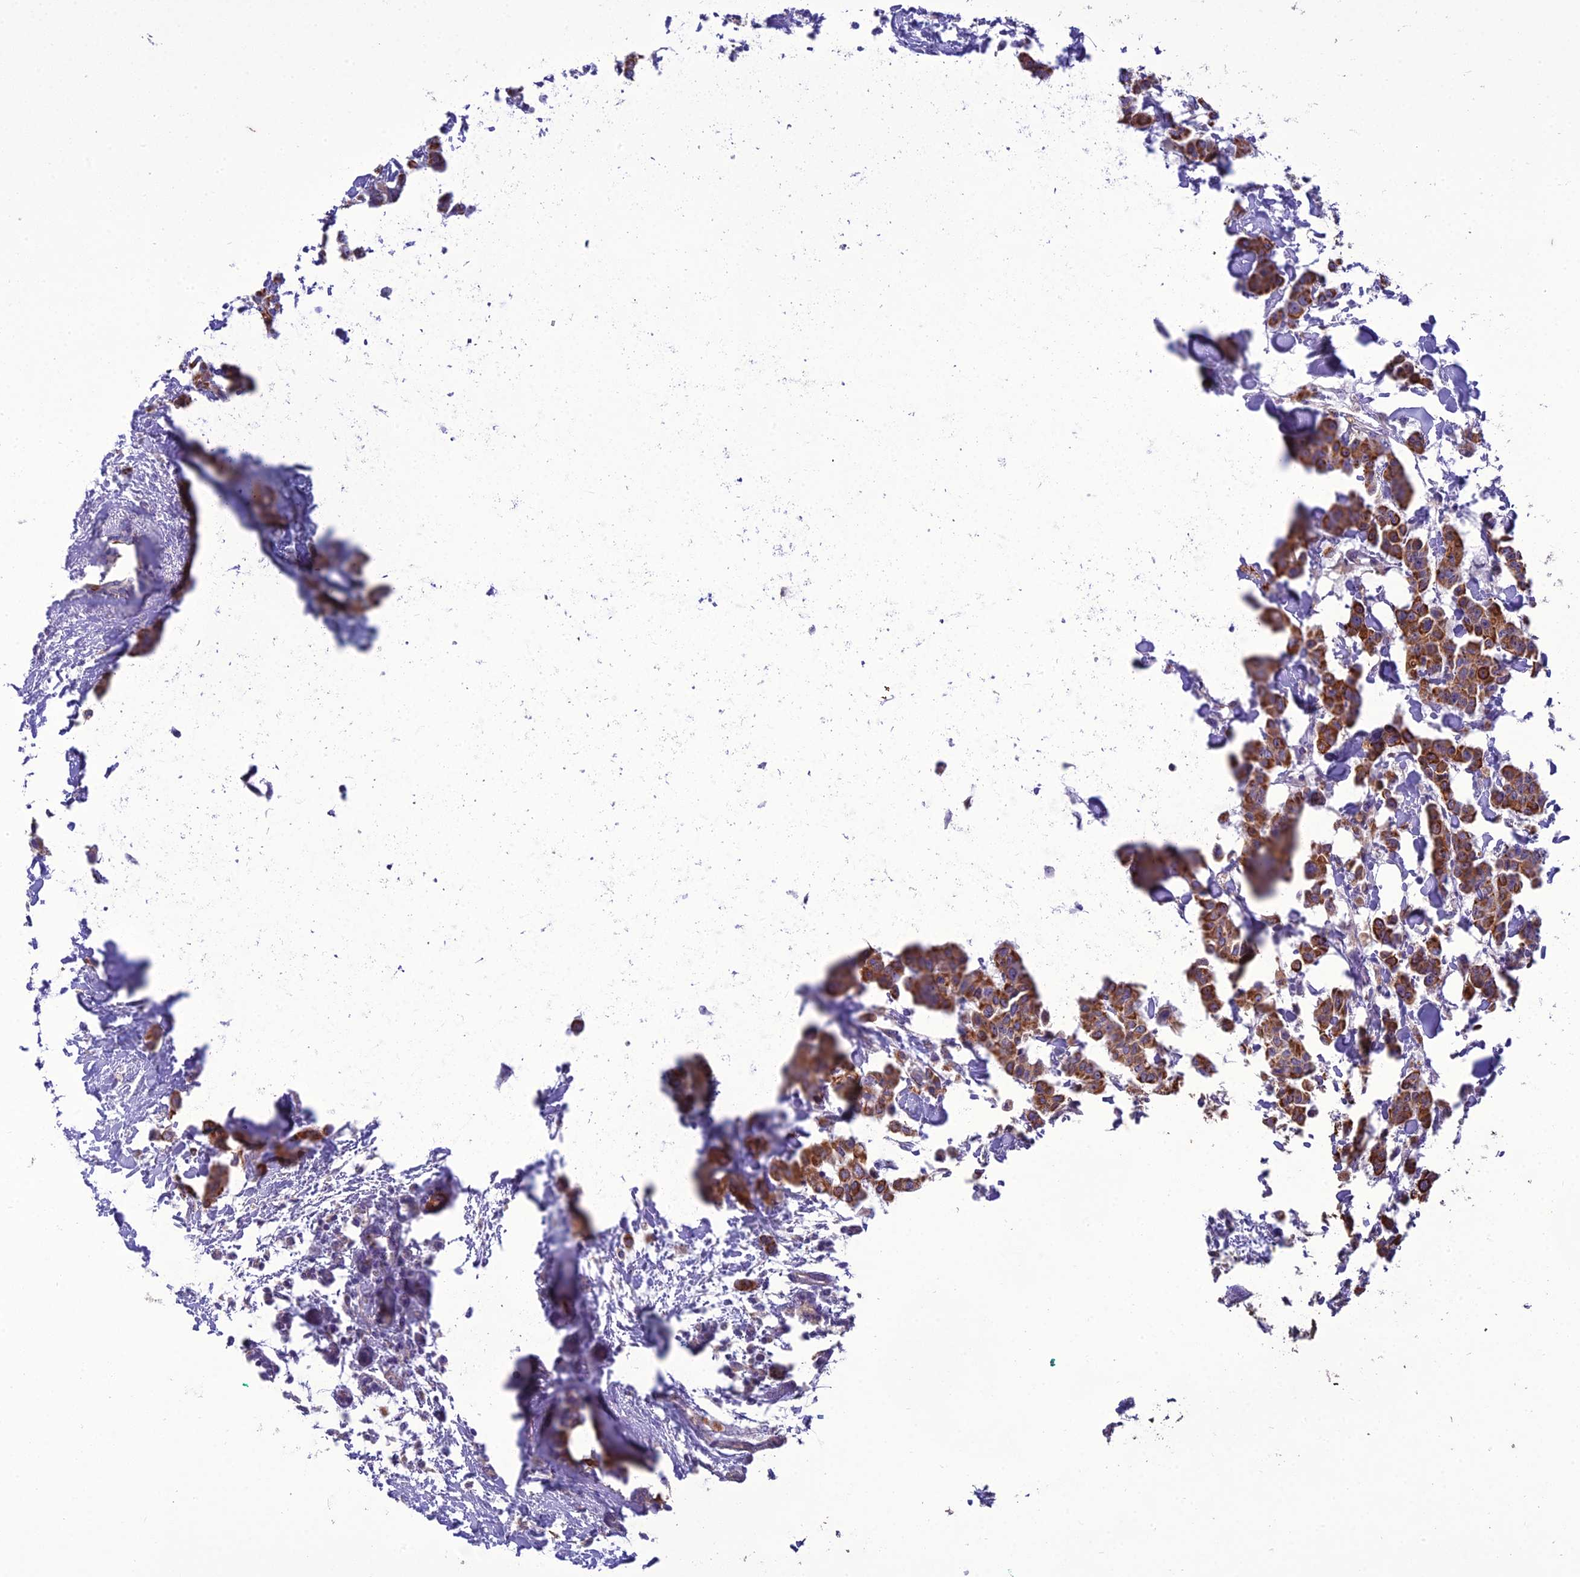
{"staining": {"intensity": "strong", "quantity": ">75%", "location": "cytoplasmic/membranous"}, "tissue": "breast cancer", "cell_type": "Tumor cells", "image_type": "cancer", "snomed": [{"axis": "morphology", "description": "Duct carcinoma"}, {"axis": "topography", "description": "Breast"}], "caption": "Tumor cells display strong cytoplasmic/membranous staining in about >75% of cells in breast cancer (infiltrating ductal carcinoma). The staining was performed using DAB, with brown indicating positive protein expression. Nuclei are stained blue with hematoxylin.", "gene": "SCRT1", "patient": {"sex": "female", "age": 40}}